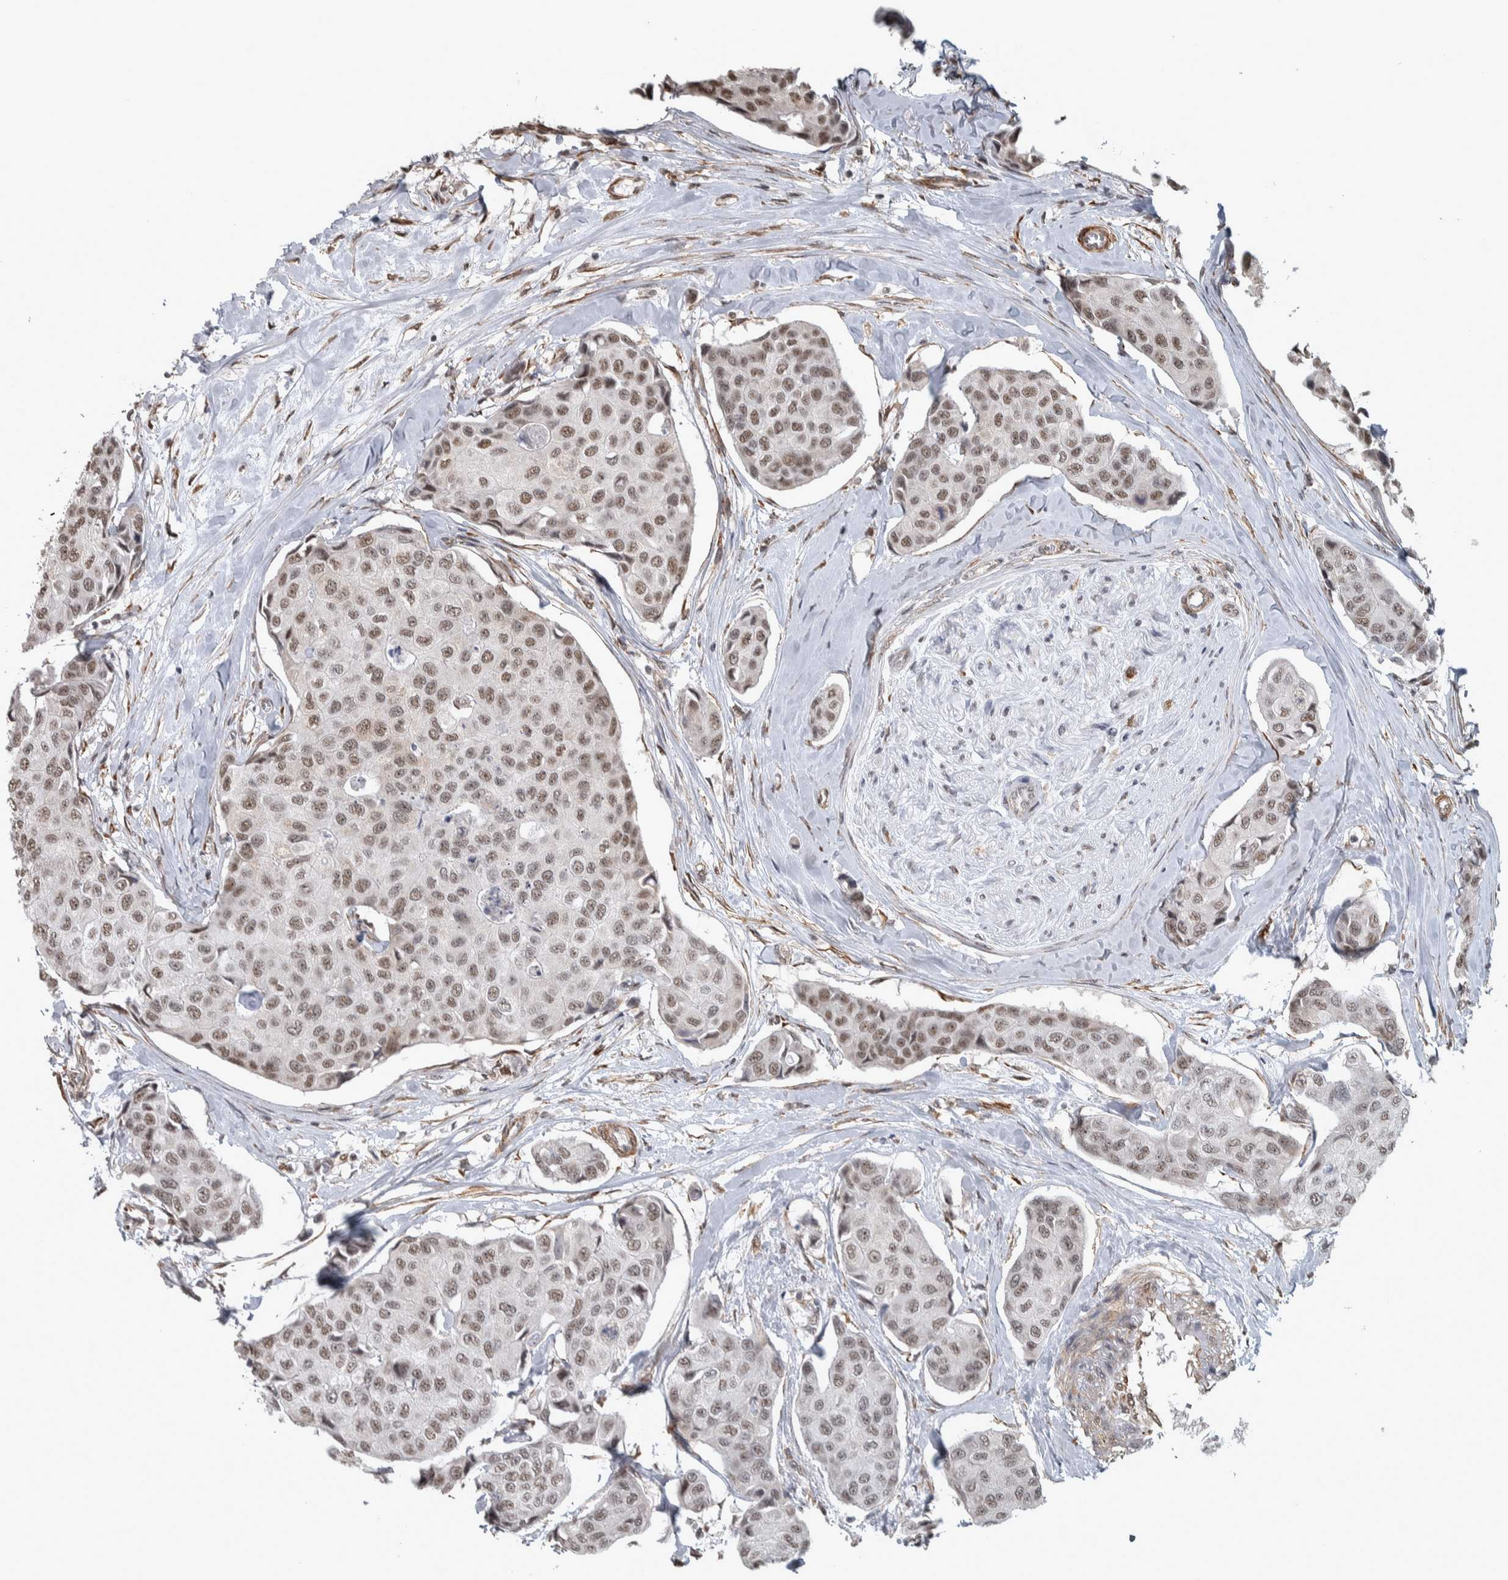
{"staining": {"intensity": "weak", "quantity": ">75%", "location": "nuclear"}, "tissue": "breast cancer", "cell_type": "Tumor cells", "image_type": "cancer", "snomed": [{"axis": "morphology", "description": "Duct carcinoma"}, {"axis": "topography", "description": "Breast"}], "caption": "Human breast cancer stained with a protein marker demonstrates weak staining in tumor cells.", "gene": "DDX42", "patient": {"sex": "female", "age": 80}}